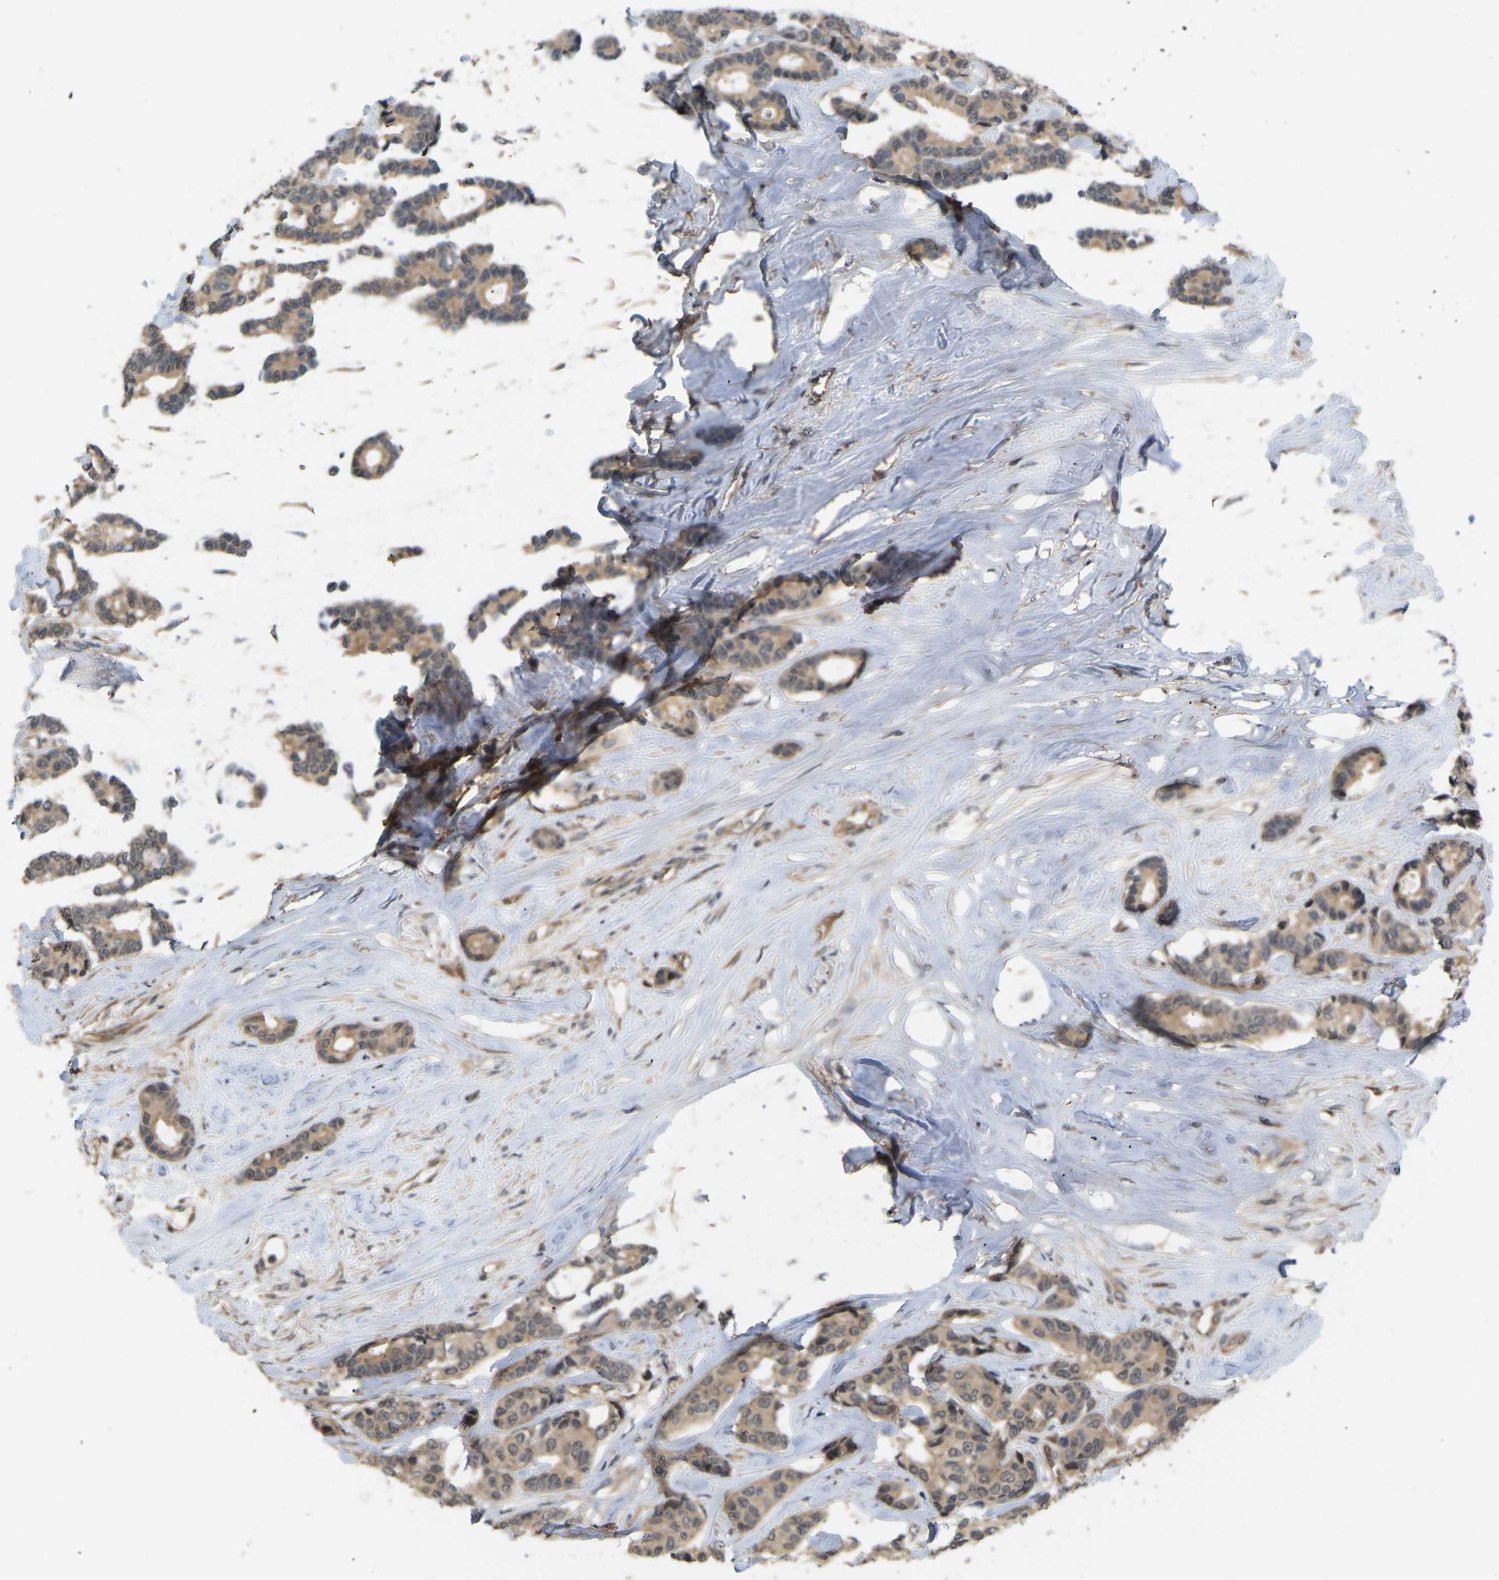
{"staining": {"intensity": "weak", "quantity": ">75%", "location": "cytoplasmic/membranous"}, "tissue": "breast cancer", "cell_type": "Tumor cells", "image_type": "cancer", "snomed": [{"axis": "morphology", "description": "Duct carcinoma"}, {"axis": "topography", "description": "Breast"}], "caption": "DAB (3,3'-diaminobenzidine) immunohistochemical staining of human breast invasive ductal carcinoma reveals weak cytoplasmic/membranous protein expression in approximately >75% of tumor cells.", "gene": "LIMK2", "patient": {"sex": "female", "age": 87}}